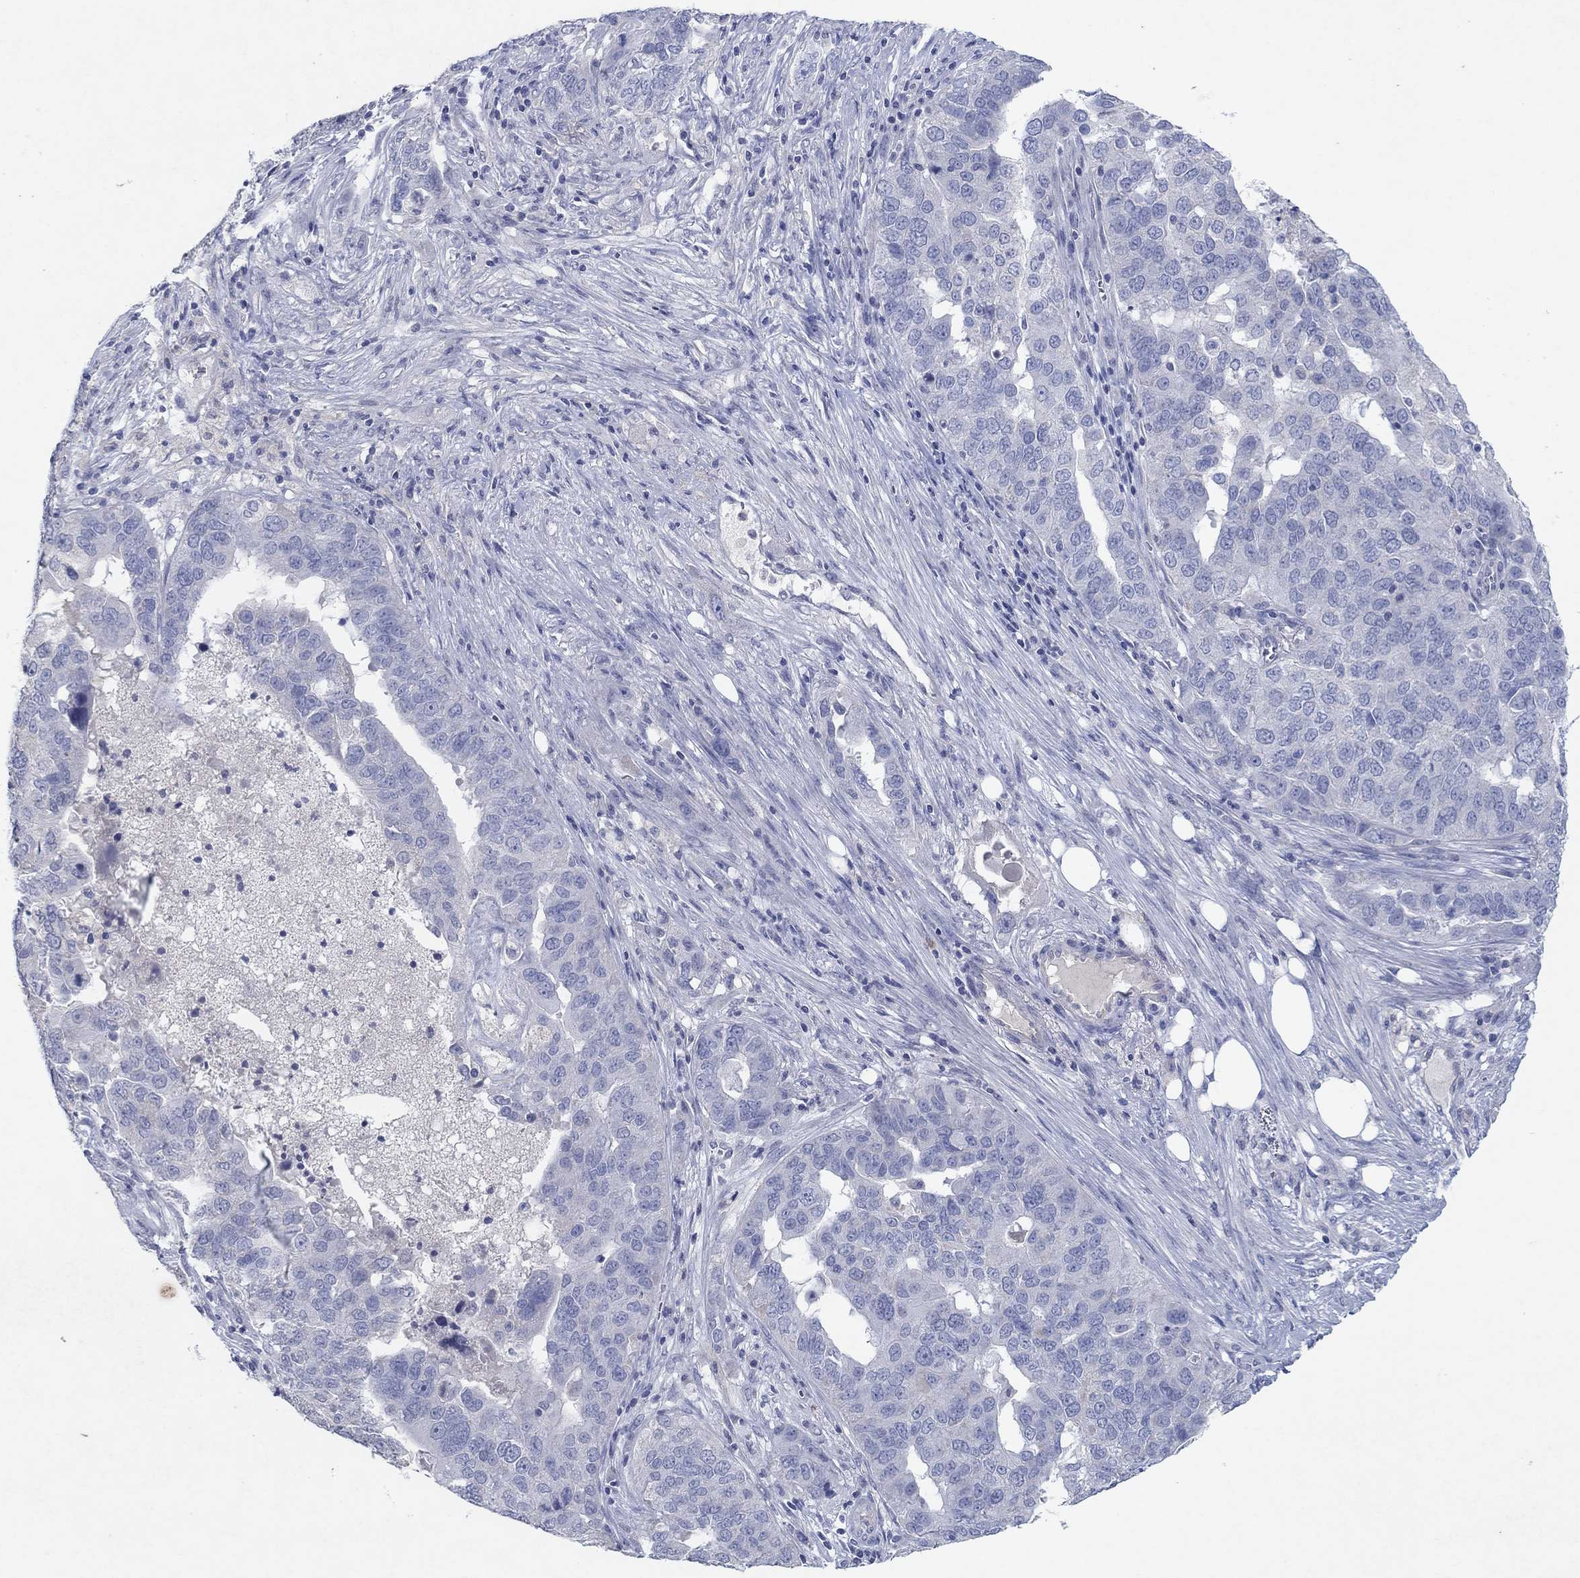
{"staining": {"intensity": "negative", "quantity": "none", "location": "none"}, "tissue": "ovarian cancer", "cell_type": "Tumor cells", "image_type": "cancer", "snomed": [{"axis": "morphology", "description": "Carcinoma, endometroid"}, {"axis": "topography", "description": "Soft tissue"}, {"axis": "topography", "description": "Ovary"}], "caption": "The histopathology image reveals no staining of tumor cells in ovarian cancer (endometroid carcinoma).", "gene": "KRT40", "patient": {"sex": "female", "age": 52}}